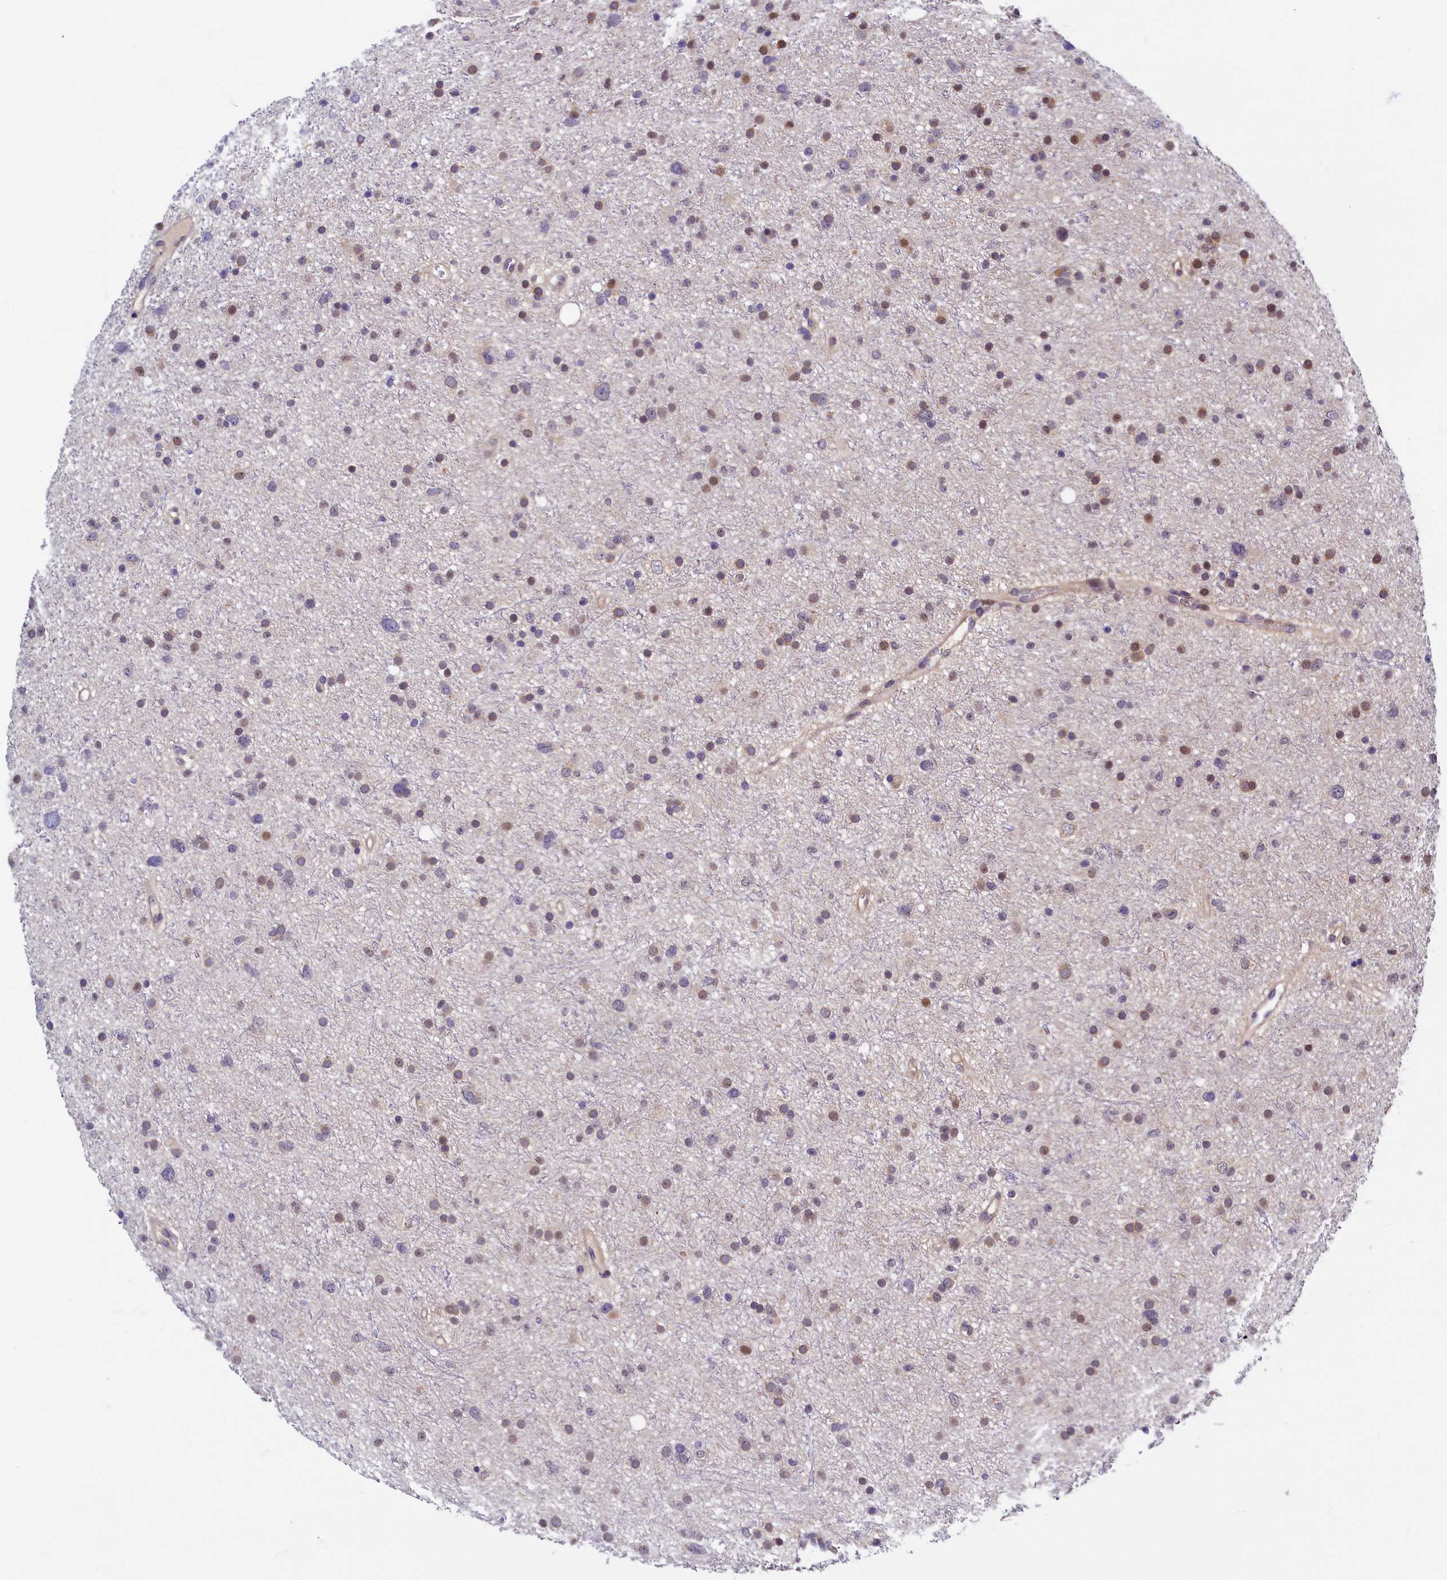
{"staining": {"intensity": "moderate", "quantity": "<25%", "location": "nuclear"}, "tissue": "glioma", "cell_type": "Tumor cells", "image_type": "cancer", "snomed": [{"axis": "morphology", "description": "Glioma, malignant, Low grade"}, {"axis": "topography", "description": "Cerebral cortex"}], "caption": "Glioma stained for a protein (brown) displays moderate nuclear positive positivity in about <25% of tumor cells.", "gene": "SLC16A14", "patient": {"sex": "female", "age": 39}}